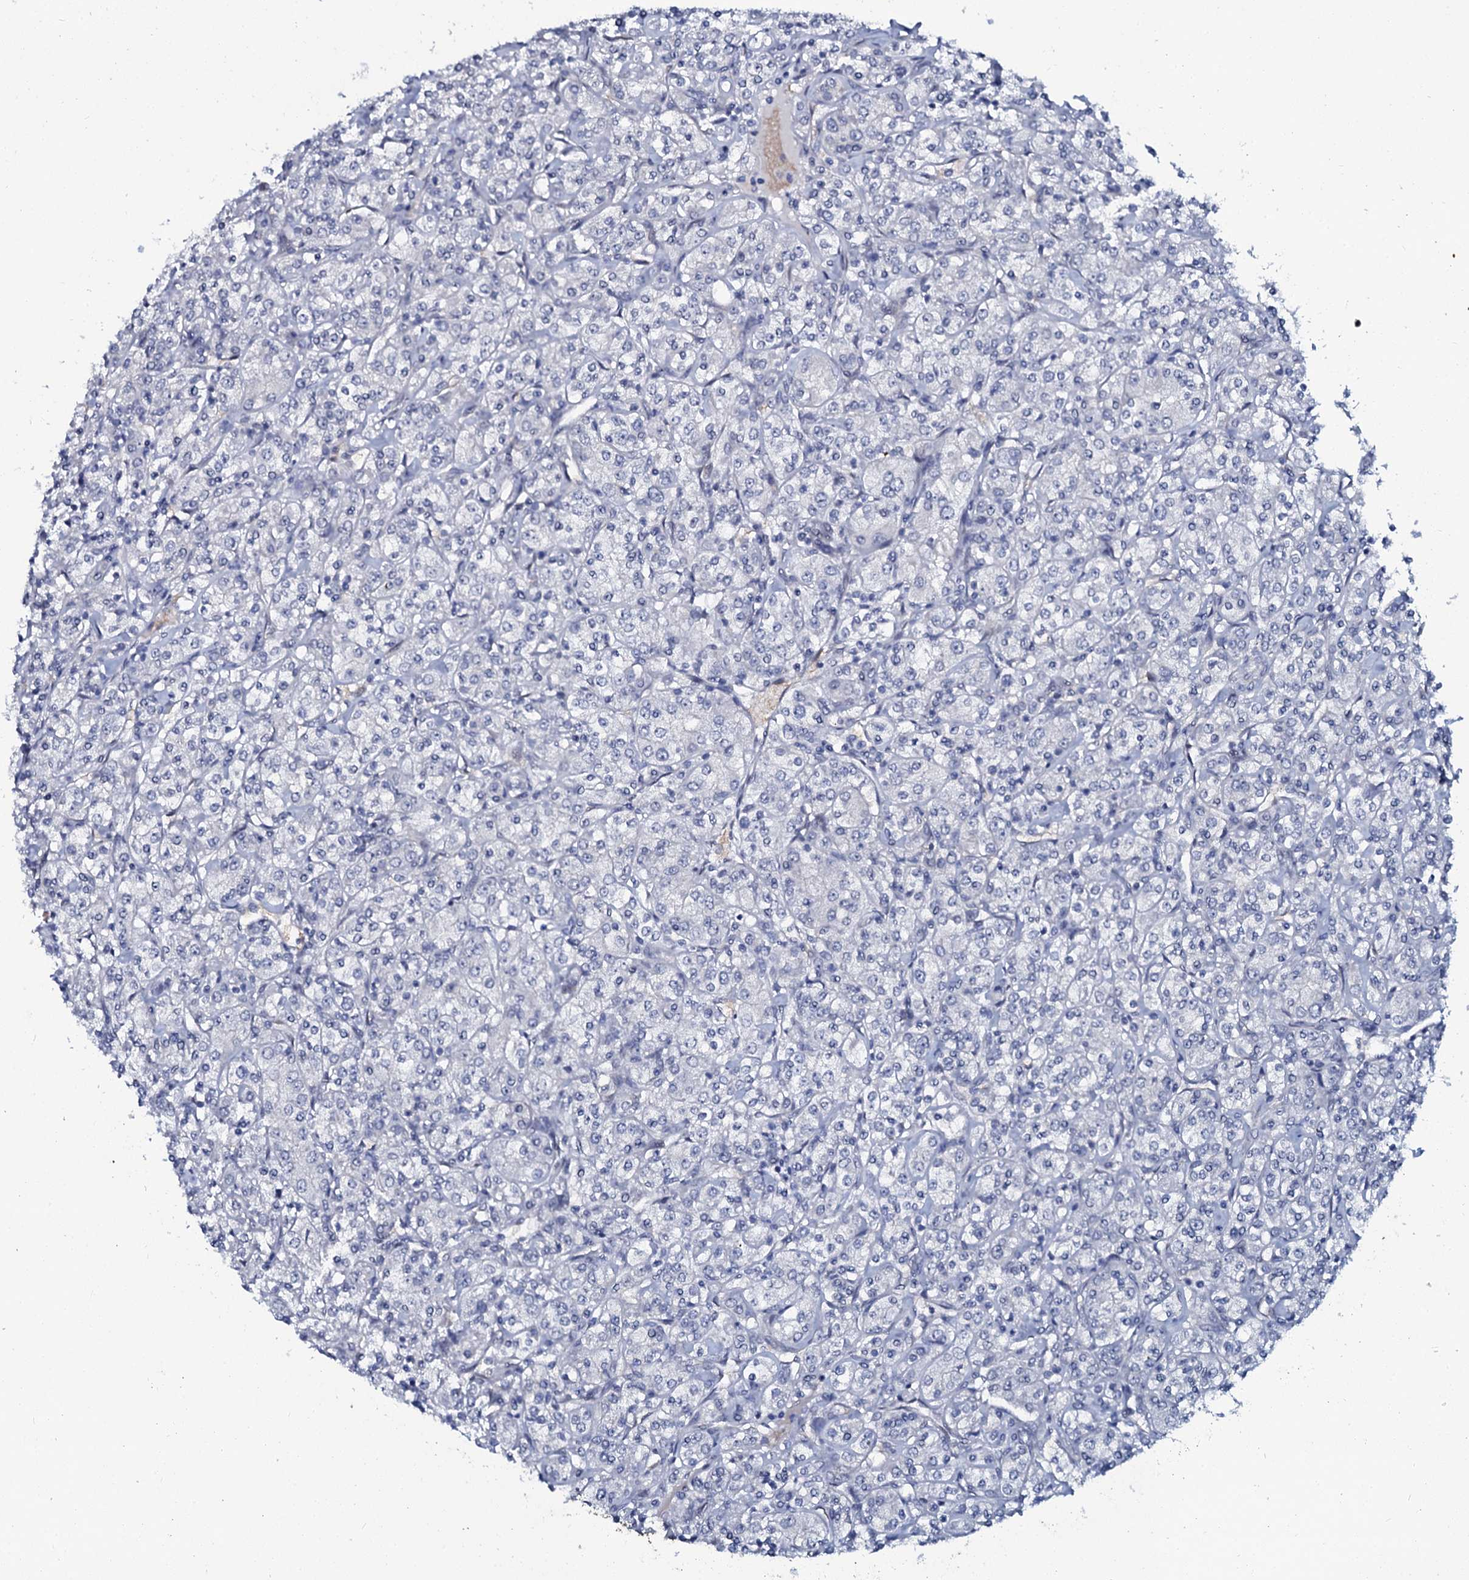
{"staining": {"intensity": "negative", "quantity": "none", "location": "none"}, "tissue": "renal cancer", "cell_type": "Tumor cells", "image_type": "cancer", "snomed": [{"axis": "morphology", "description": "Adenocarcinoma, NOS"}, {"axis": "topography", "description": "Kidney"}], "caption": "Histopathology image shows no protein staining in tumor cells of adenocarcinoma (renal) tissue.", "gene": "C10orf88", "patient": {"sex": "male", "age": 77}}